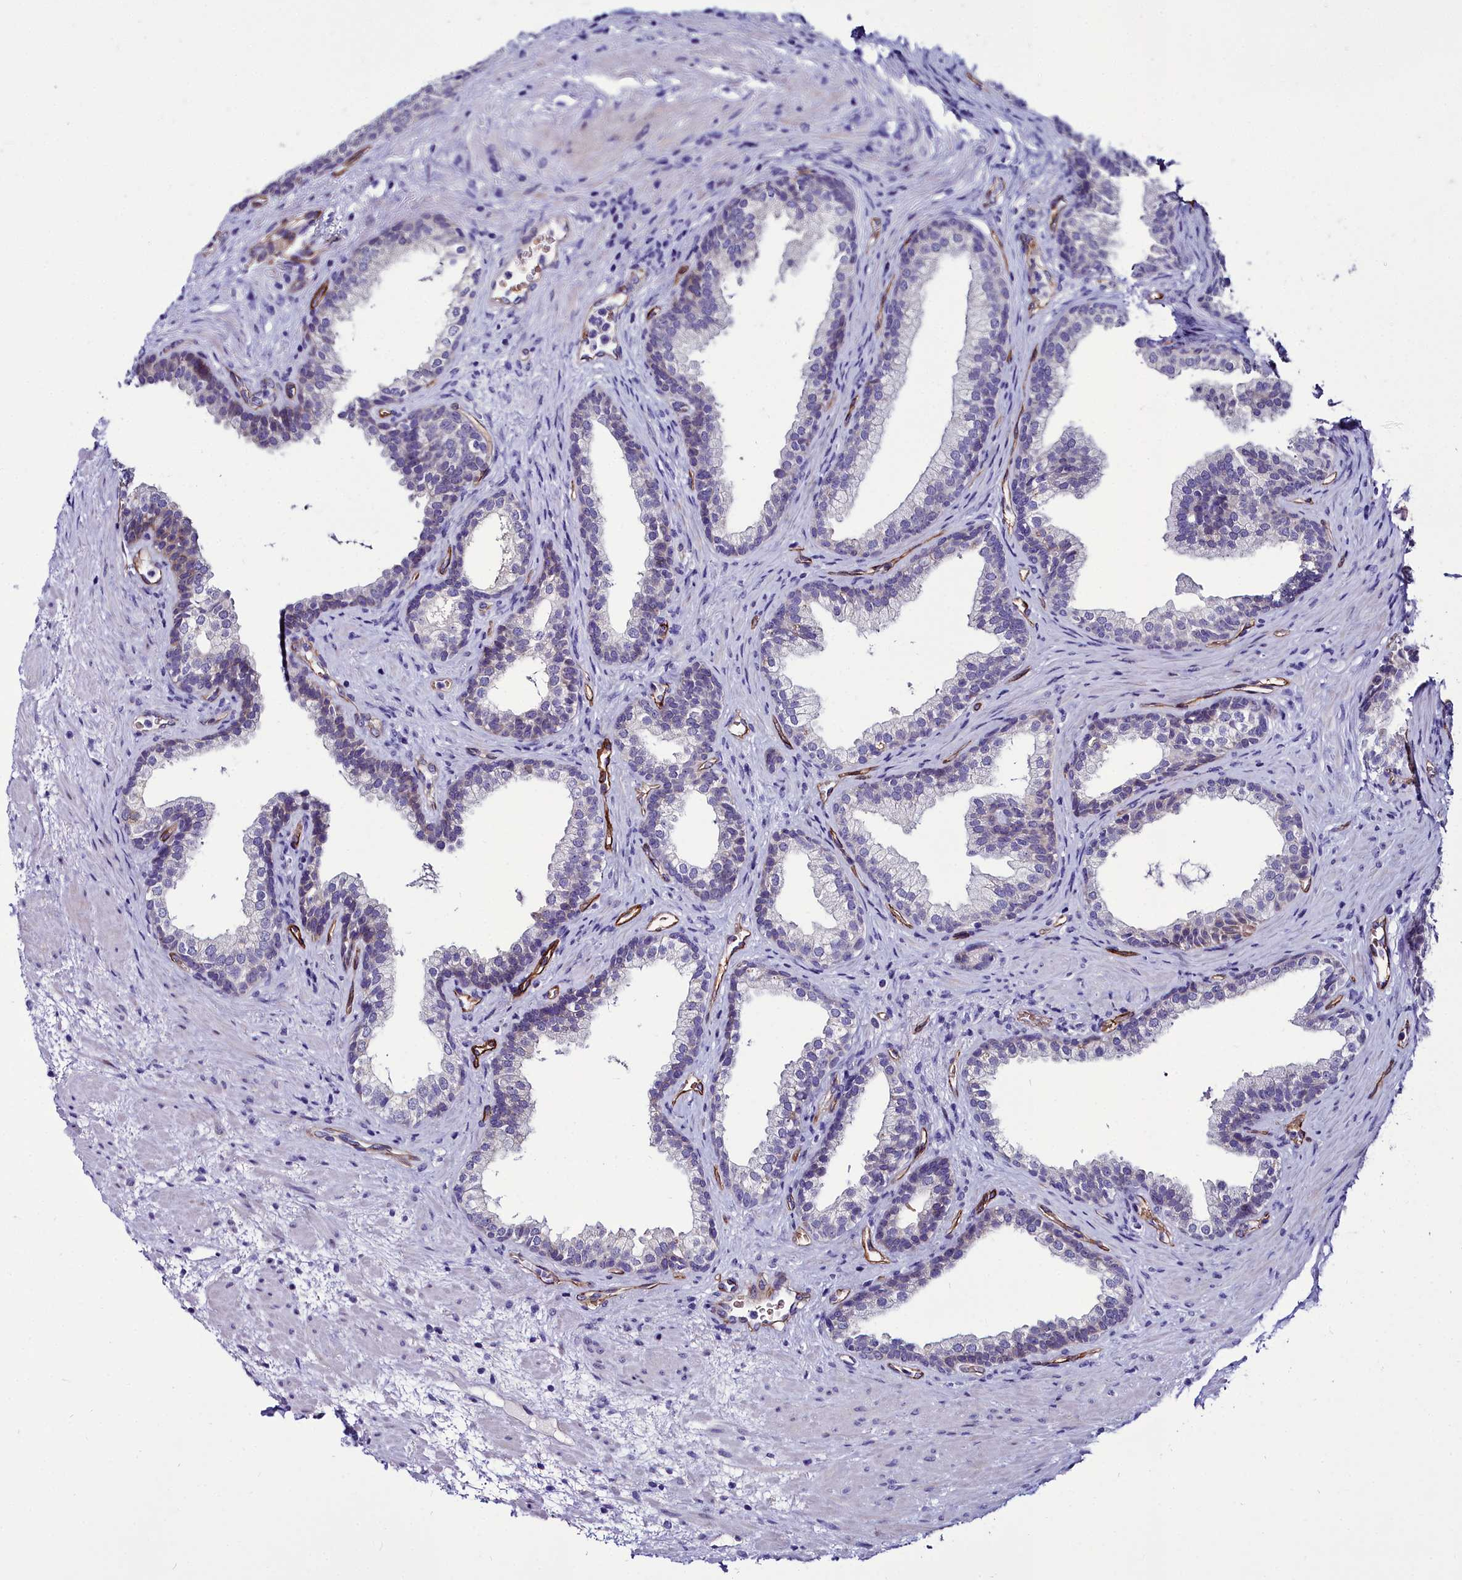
{"staining": {"intensity": "negative", "quantity": "none", "location": "none"}, "tissue": "prostate", "cell_type": "Glandular cells", "image_type": "normal", "snomed": [{"axis": "morphology", "description": "Normal tissue, NOS"}, {"axis": "topography", "description": "Prostate"}], "caption": "IHC image of unremarkable prostate: prostate stained with DAB displays no significant protein positivity in glandular cells. Brightfield microscopy of immunohistochemistry stained with DAB (brown) and hematoxylin (blue), captured at high magnification.", "gene": "CYP4F11", "patient": {"sex": "male", "age": 76}}